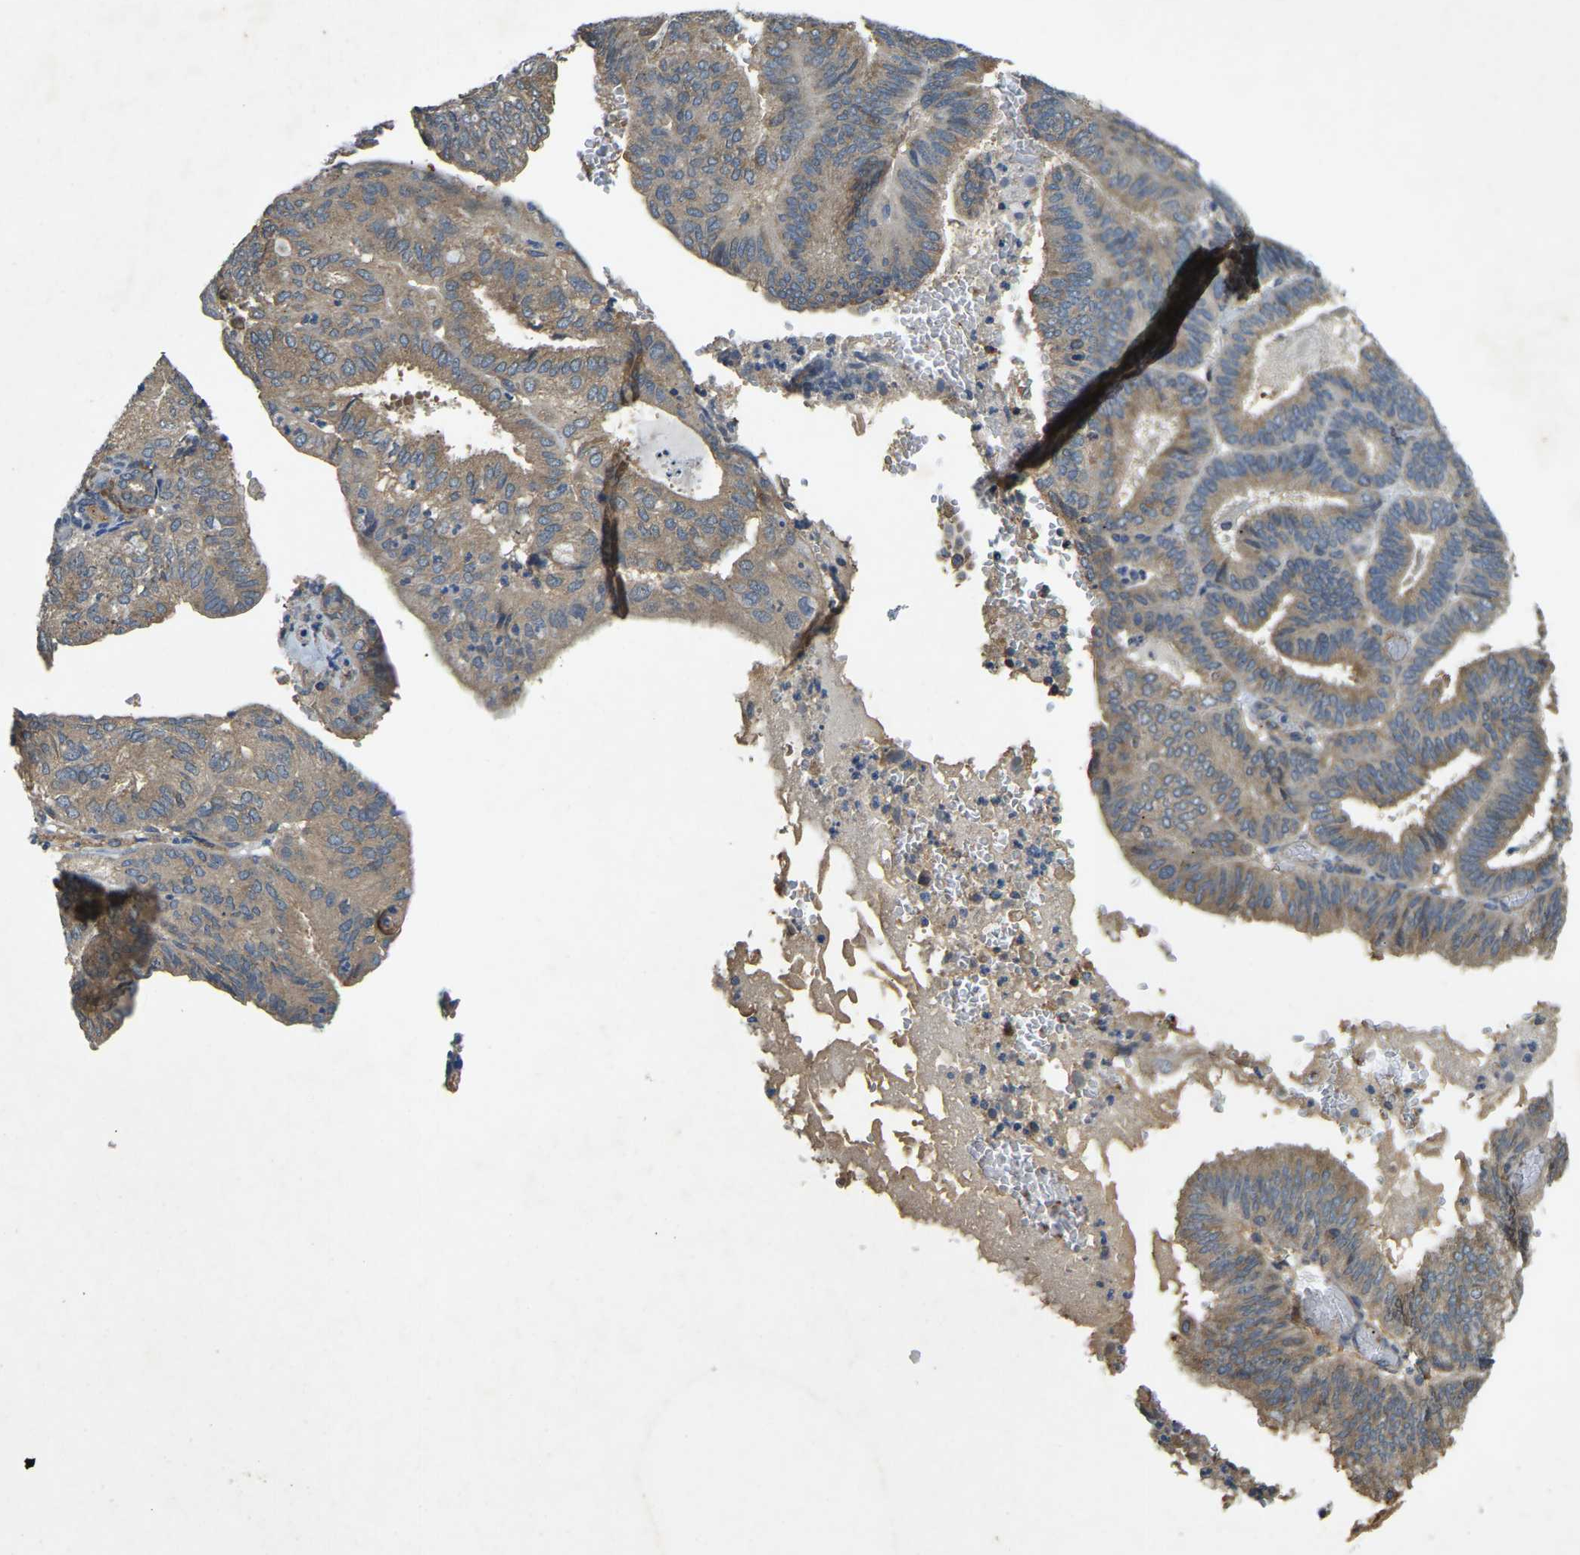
{"staining": {"intensity": "weak", "quantity": ">75%", "location": "cytoplasmic/membranous"}, "tissue": "endometrial cancer", "cell_type": "Tumor cells", "image_type": "cancer", "snomed": [{"axis": "morphology", "description": "Adenocarcinoma, NOS"}, {"axis": "topography", "description": "Uterus"}], "caption": "A brown stain shows weak cytoplasmic/membranous staining of a protein in human endometrial cancer (adenocarcinoma) tumor cells. (Stains: DAB (3,3'-diaminobenzidine) in brown, nuclei in blue, Microscopy: brightfield microscopy at high magnification).", "gene": "CFLAR", "patient": {"sex": "female", "age": 60}}